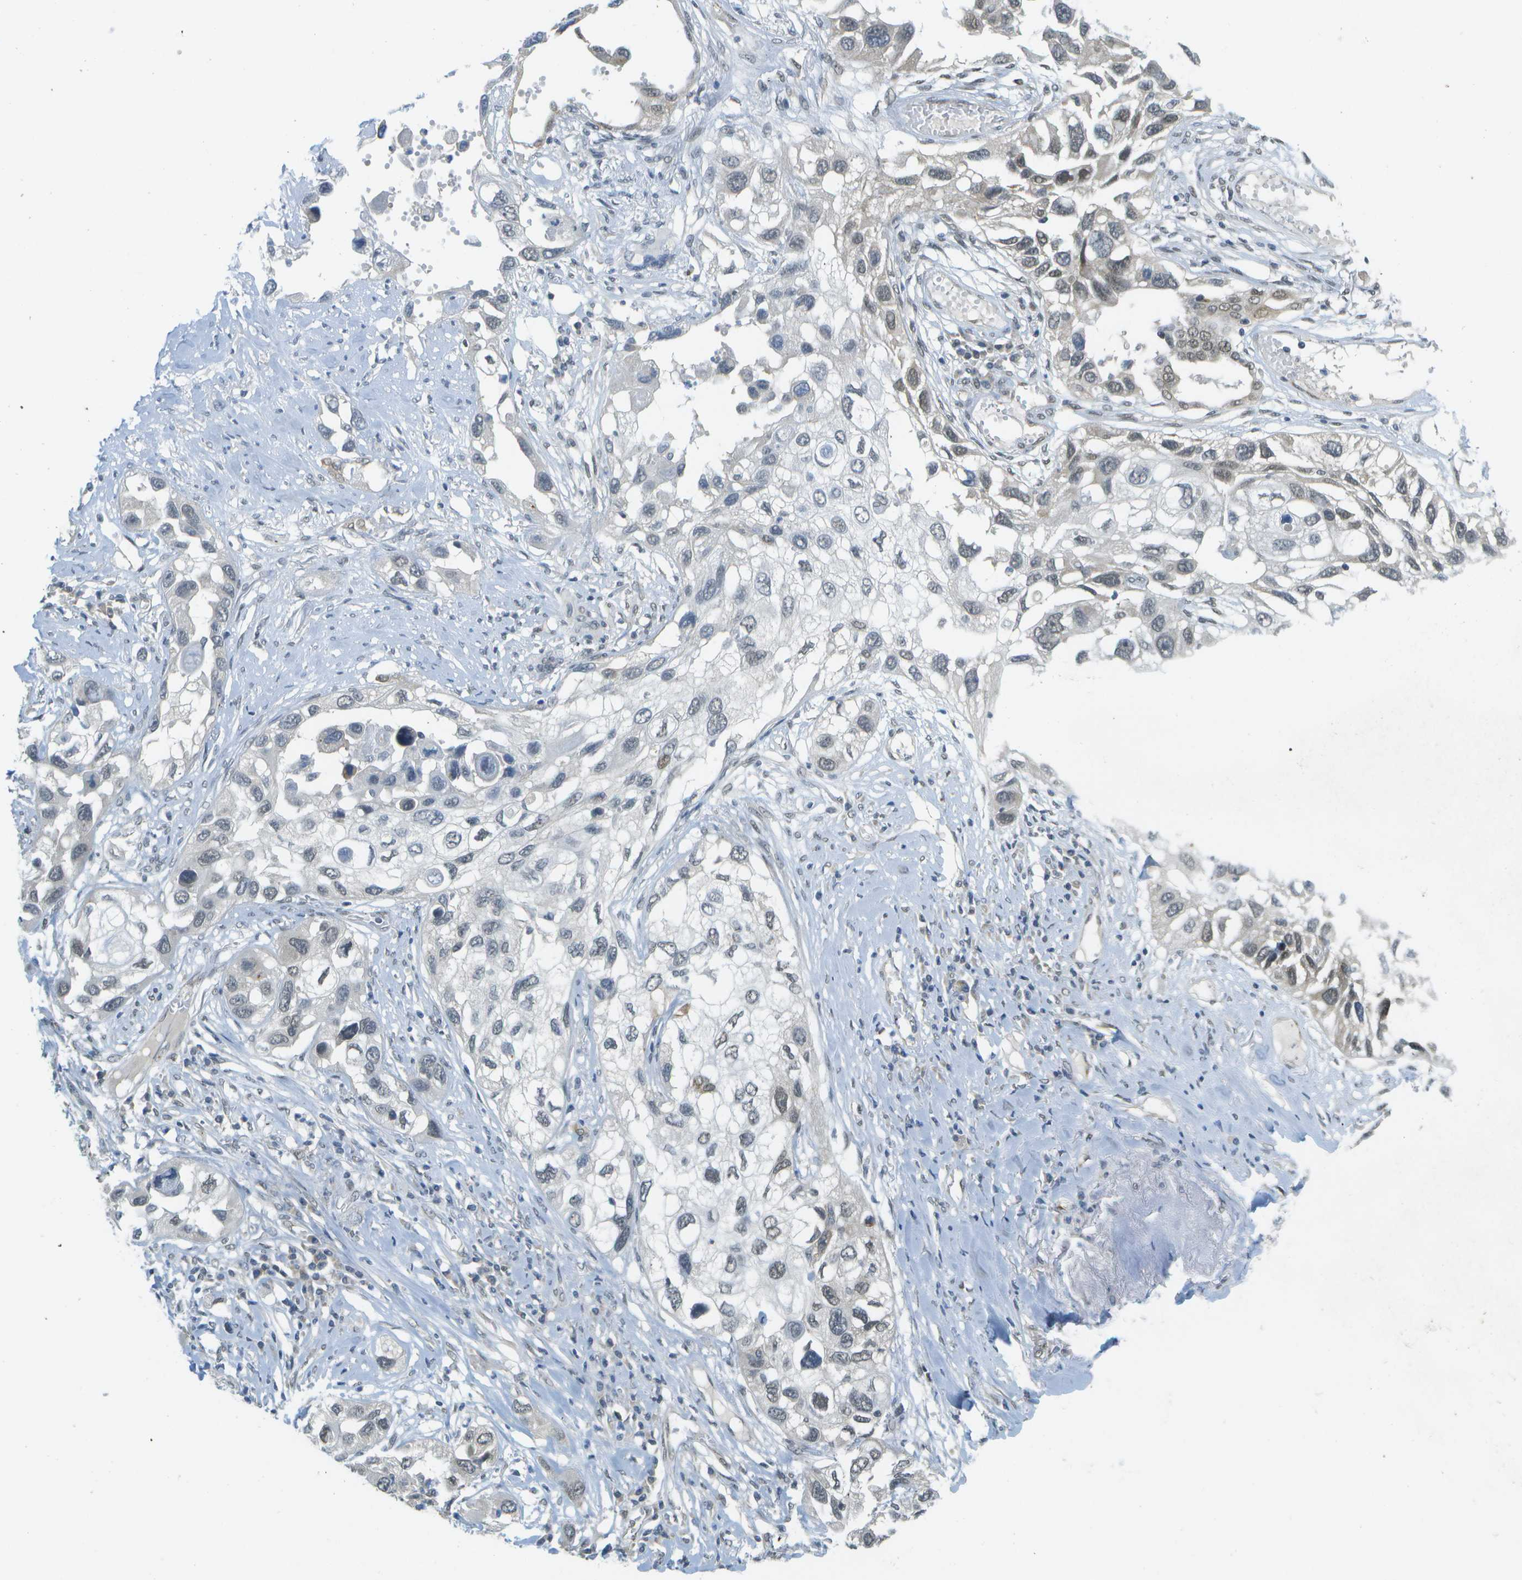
{"staining": {"intensity": "moderate", "quantity": "<25%", "location": "nuclear"}, "tissue": "lung cancer", "cell_type": "Tumor cells", "image_type": "cancer", "snomed": [{"axis": "morphology", "description": "Squamous cell carcinoma, NOS"}, {"axis": "topography", "description": "Lung"}], "caption": "Moderate nuclear staining is seen in about <25% of tumor cells in lung squamous cell carcinoma.", "gene": "ARID1B", "patient": {"sex": "male", "age": 71}}